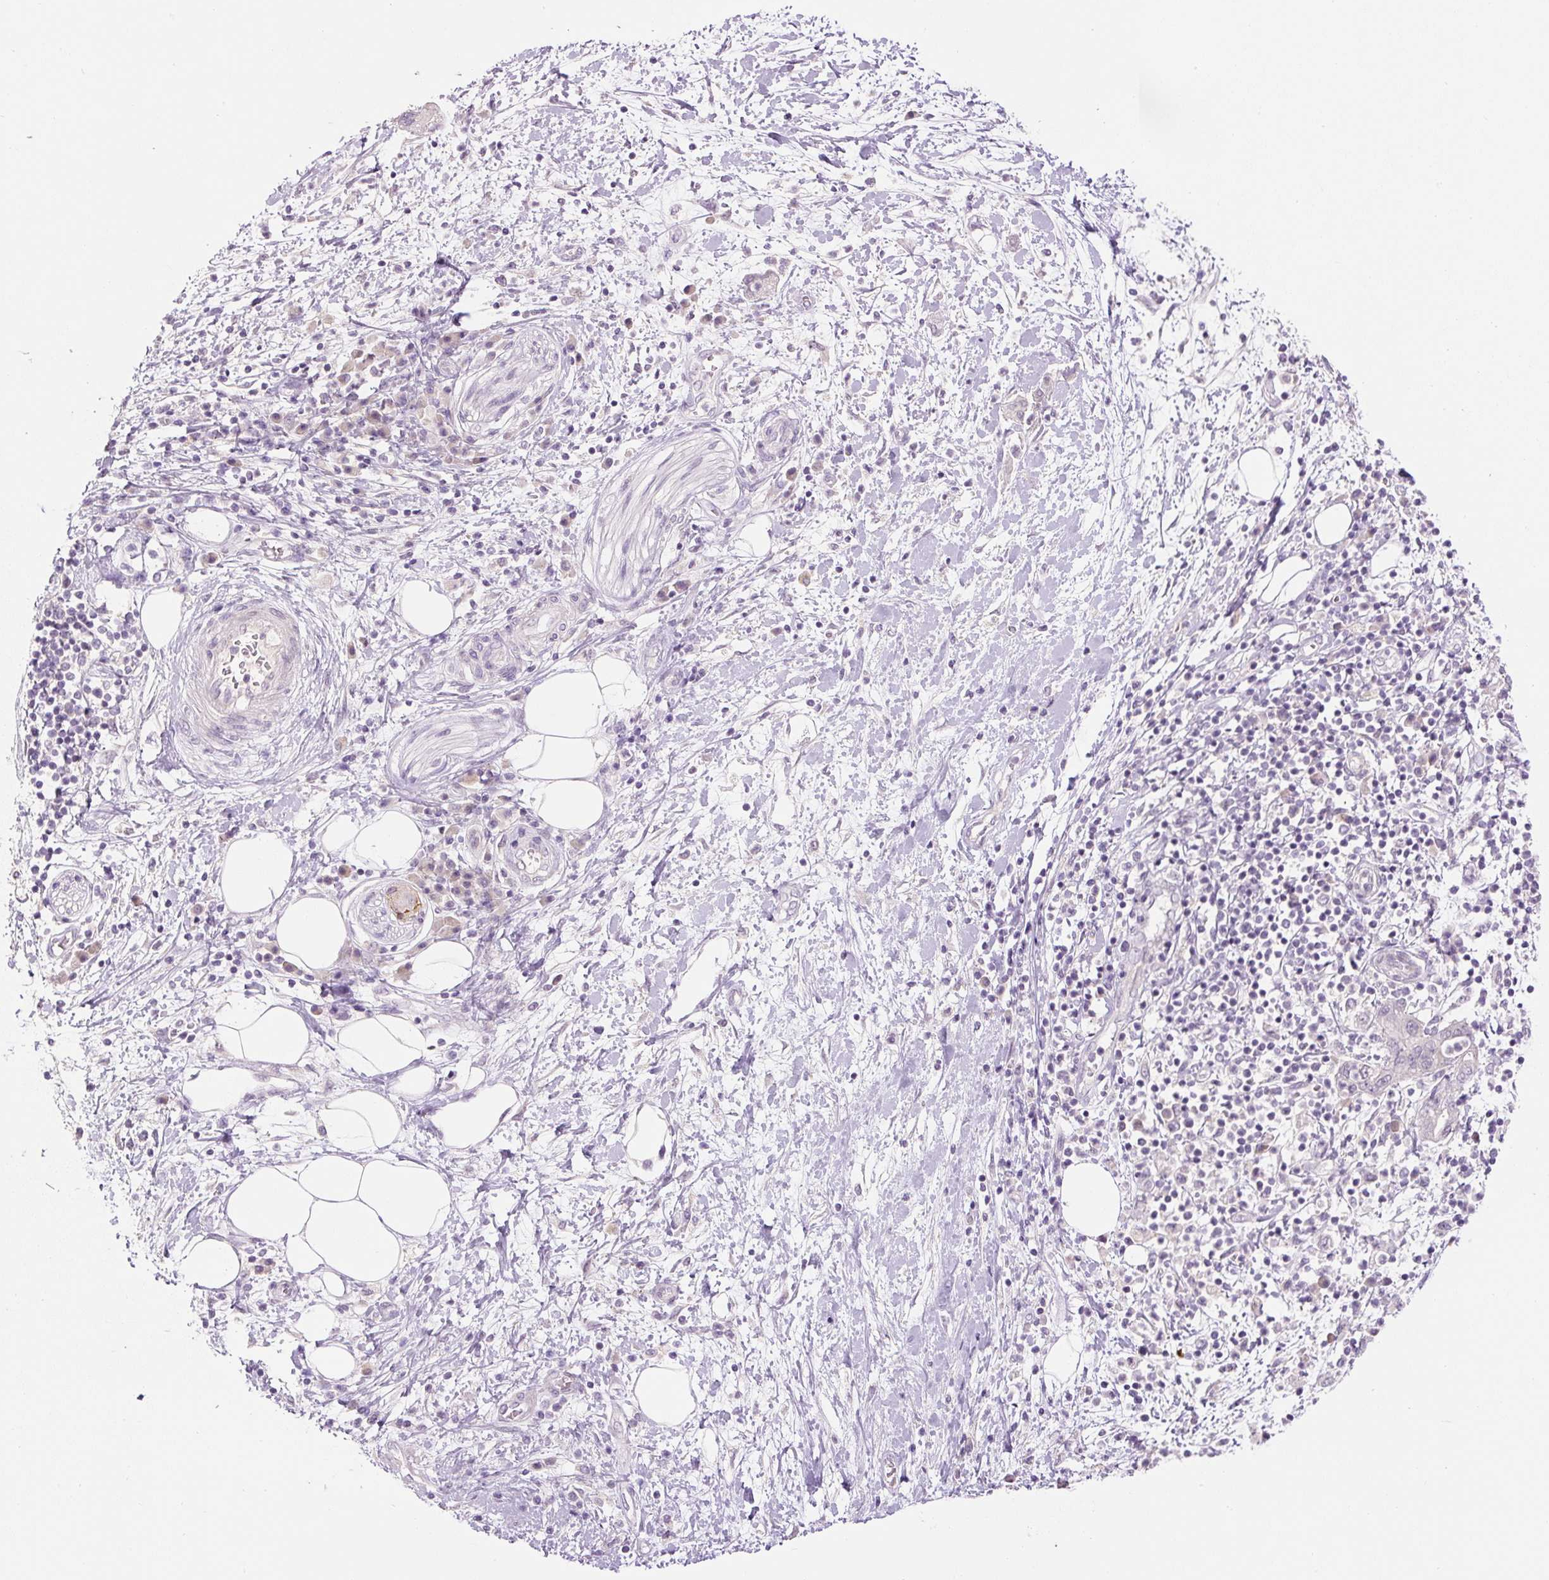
{"staining": {"intensity": "negative", "quantity": "none", "location": "none"}, "tissue": "pancreatic cancer", "cell_type": "Tumor cells", "image_type": "cancer", "snomed": [{"axis": "morphology", "description": "Adenocarcinoma, NOS"}, {"axis": "topography", "description": "Pancreas"}], "caption": "Tumor cells are negative for protein expression in human pancreatic cancer.", "gene": "FABP7", "patient": {"sex": "female", "age": 73}}